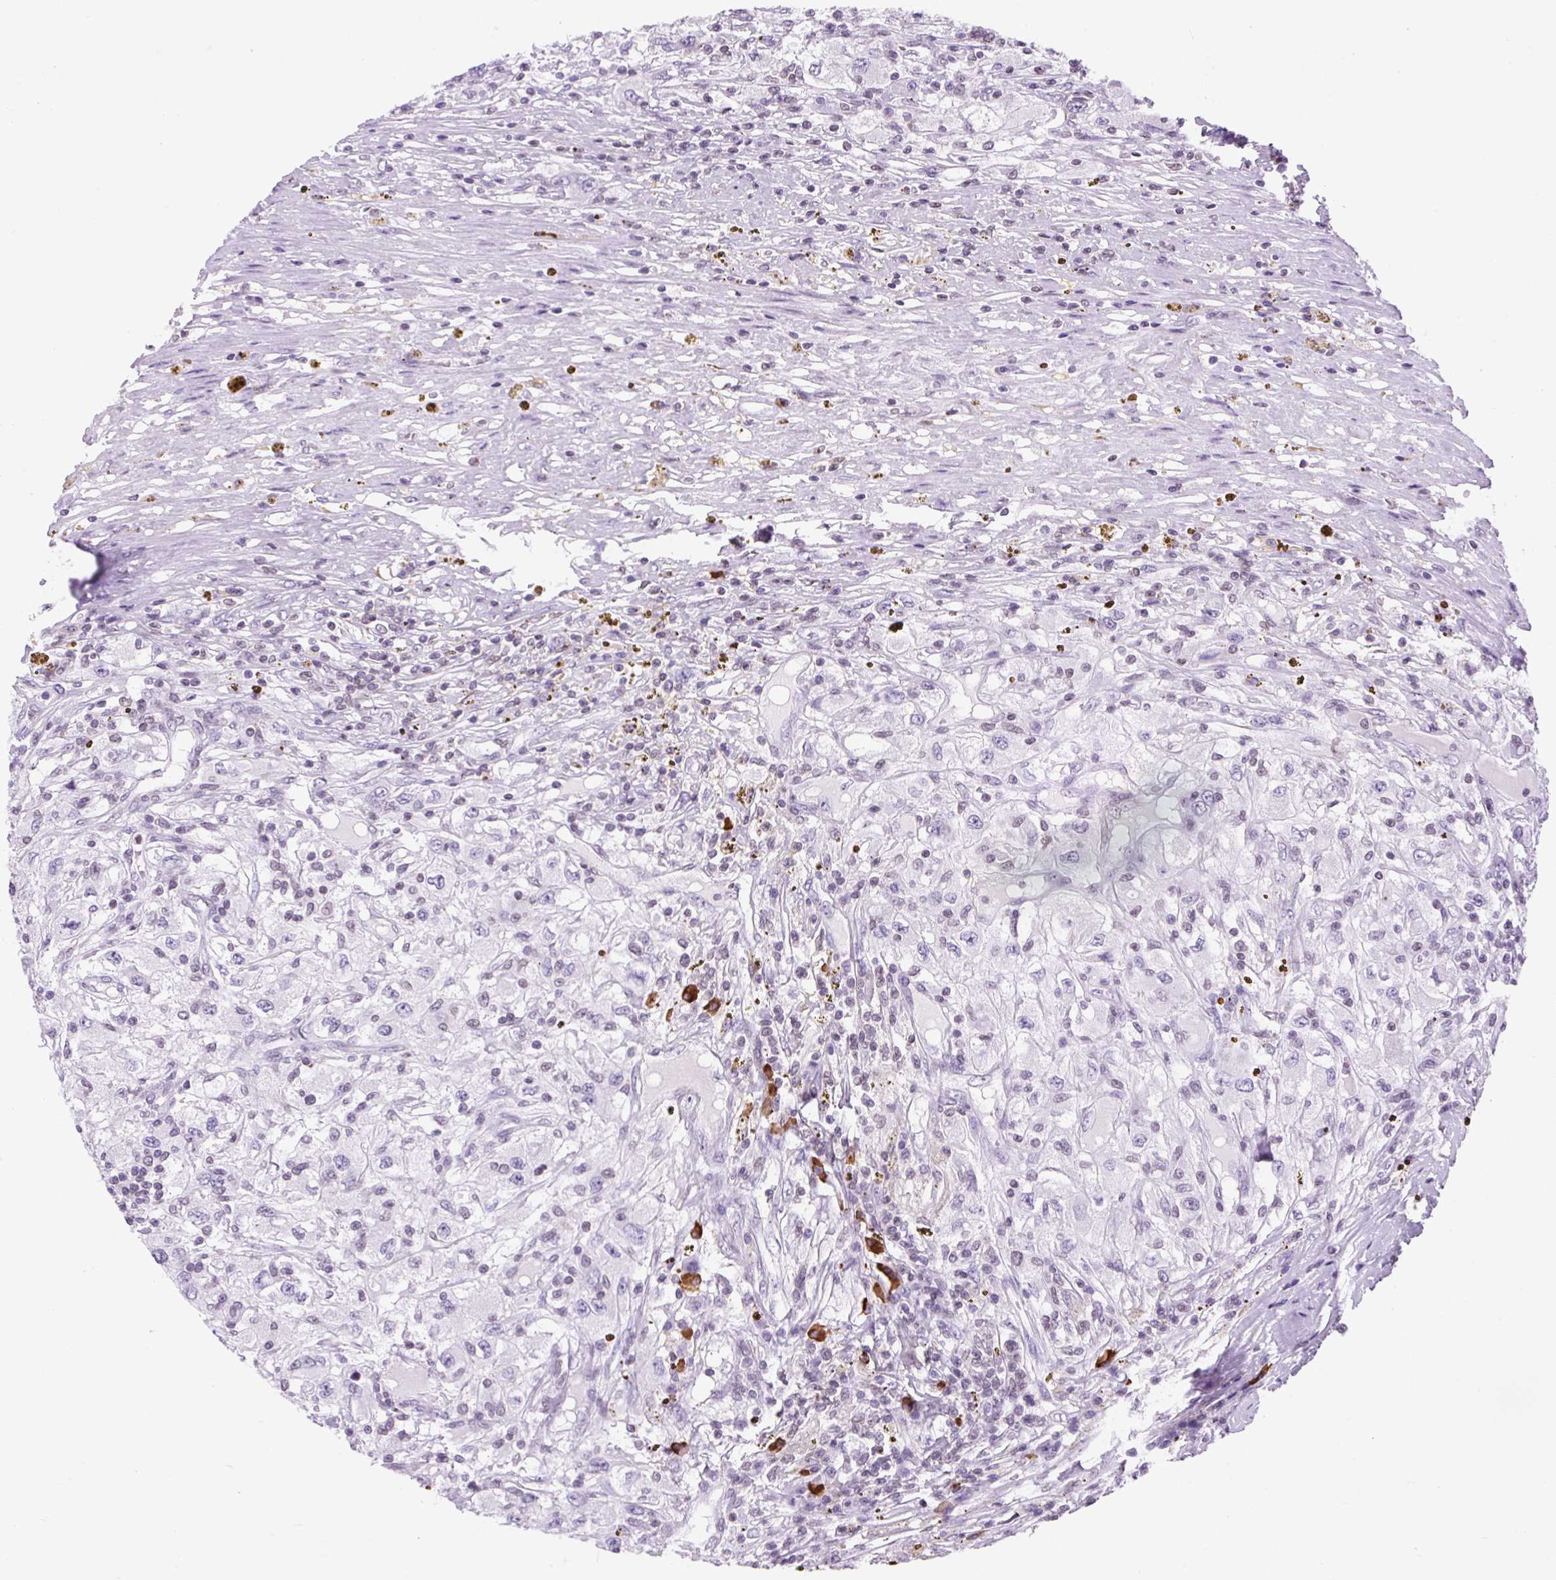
{"staining": {"intensity": "negative", "quantity": "none", "location": "none"}, "tissue": "renal cancer", "cell_type": "Tumor cells", "image_type": "cancer", "snomed": [{"axis": "morphology", "description": "Adenocarcinoma, NOS"}, {"axis": "topography", "description": "Kidney"}], "caption": "Tumor cells show no significant protein staining in adenocarcinoma (renal).", "gene": "VPREB1", "patient": {"sex": "female", "age": 67}}